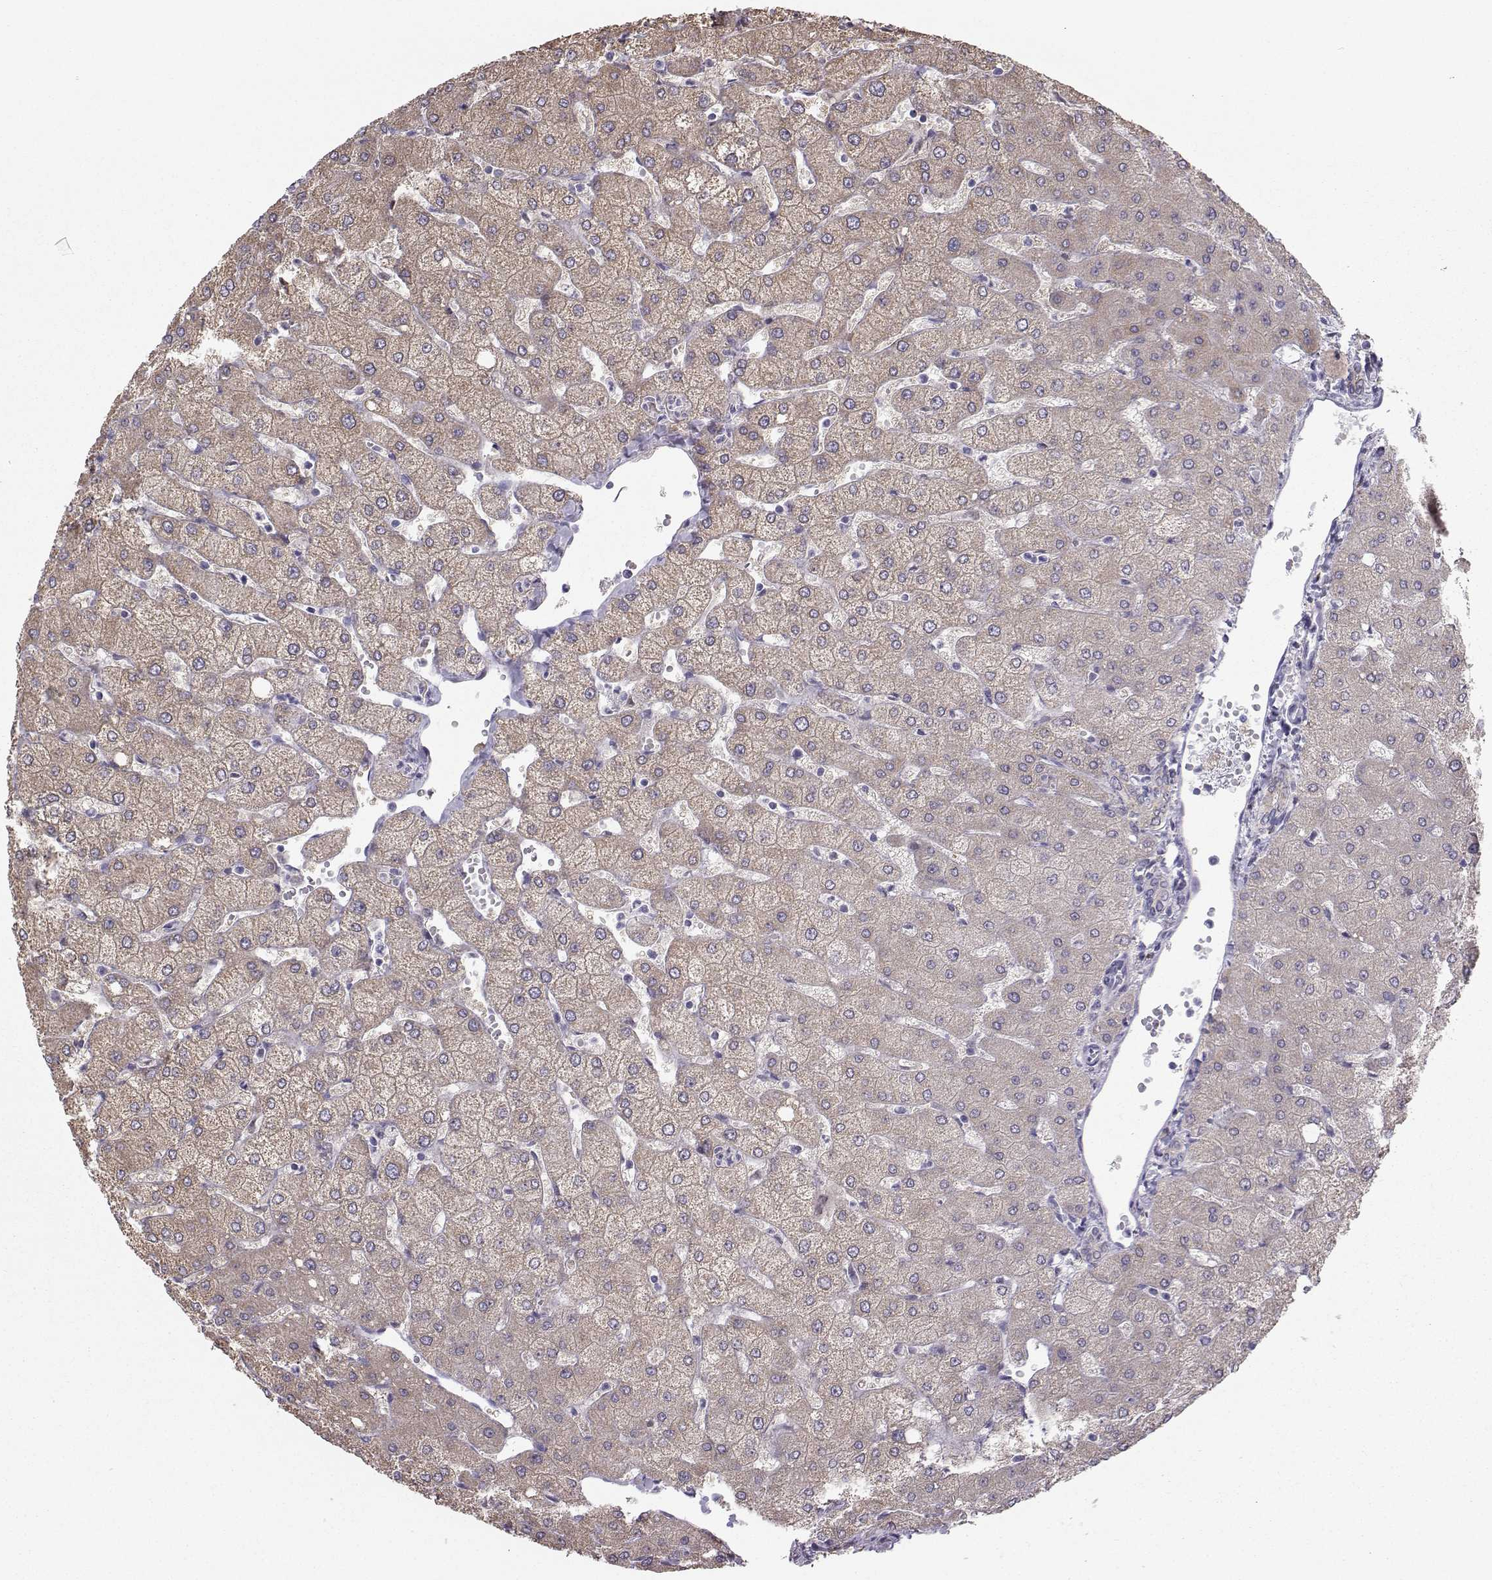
{"staining": {"intensity": "weak", "quantity": "25%-75%", "location": "cytoplasmic/membranous"}, "tissue": "liver", "cell_type": "Cholangiocytes", "image_type": "normal", "snomed": [{"axis": "morphology", "description": "Normal tissue, NOS"}, {"axis": "topography", "description": "Liver"}], "caption": "IHC histopathology image of normal liver: human liver stained using immunohistochemistry (IHC) demonstrates low levels of weak protein expression localized specifically in the cytoplasmic/membranous of cholangiocytes, appearing as a cytoplasmic/membranous brown color.", "gene": "DCLK3", "patient": {"sex": "female", "age": 54}}